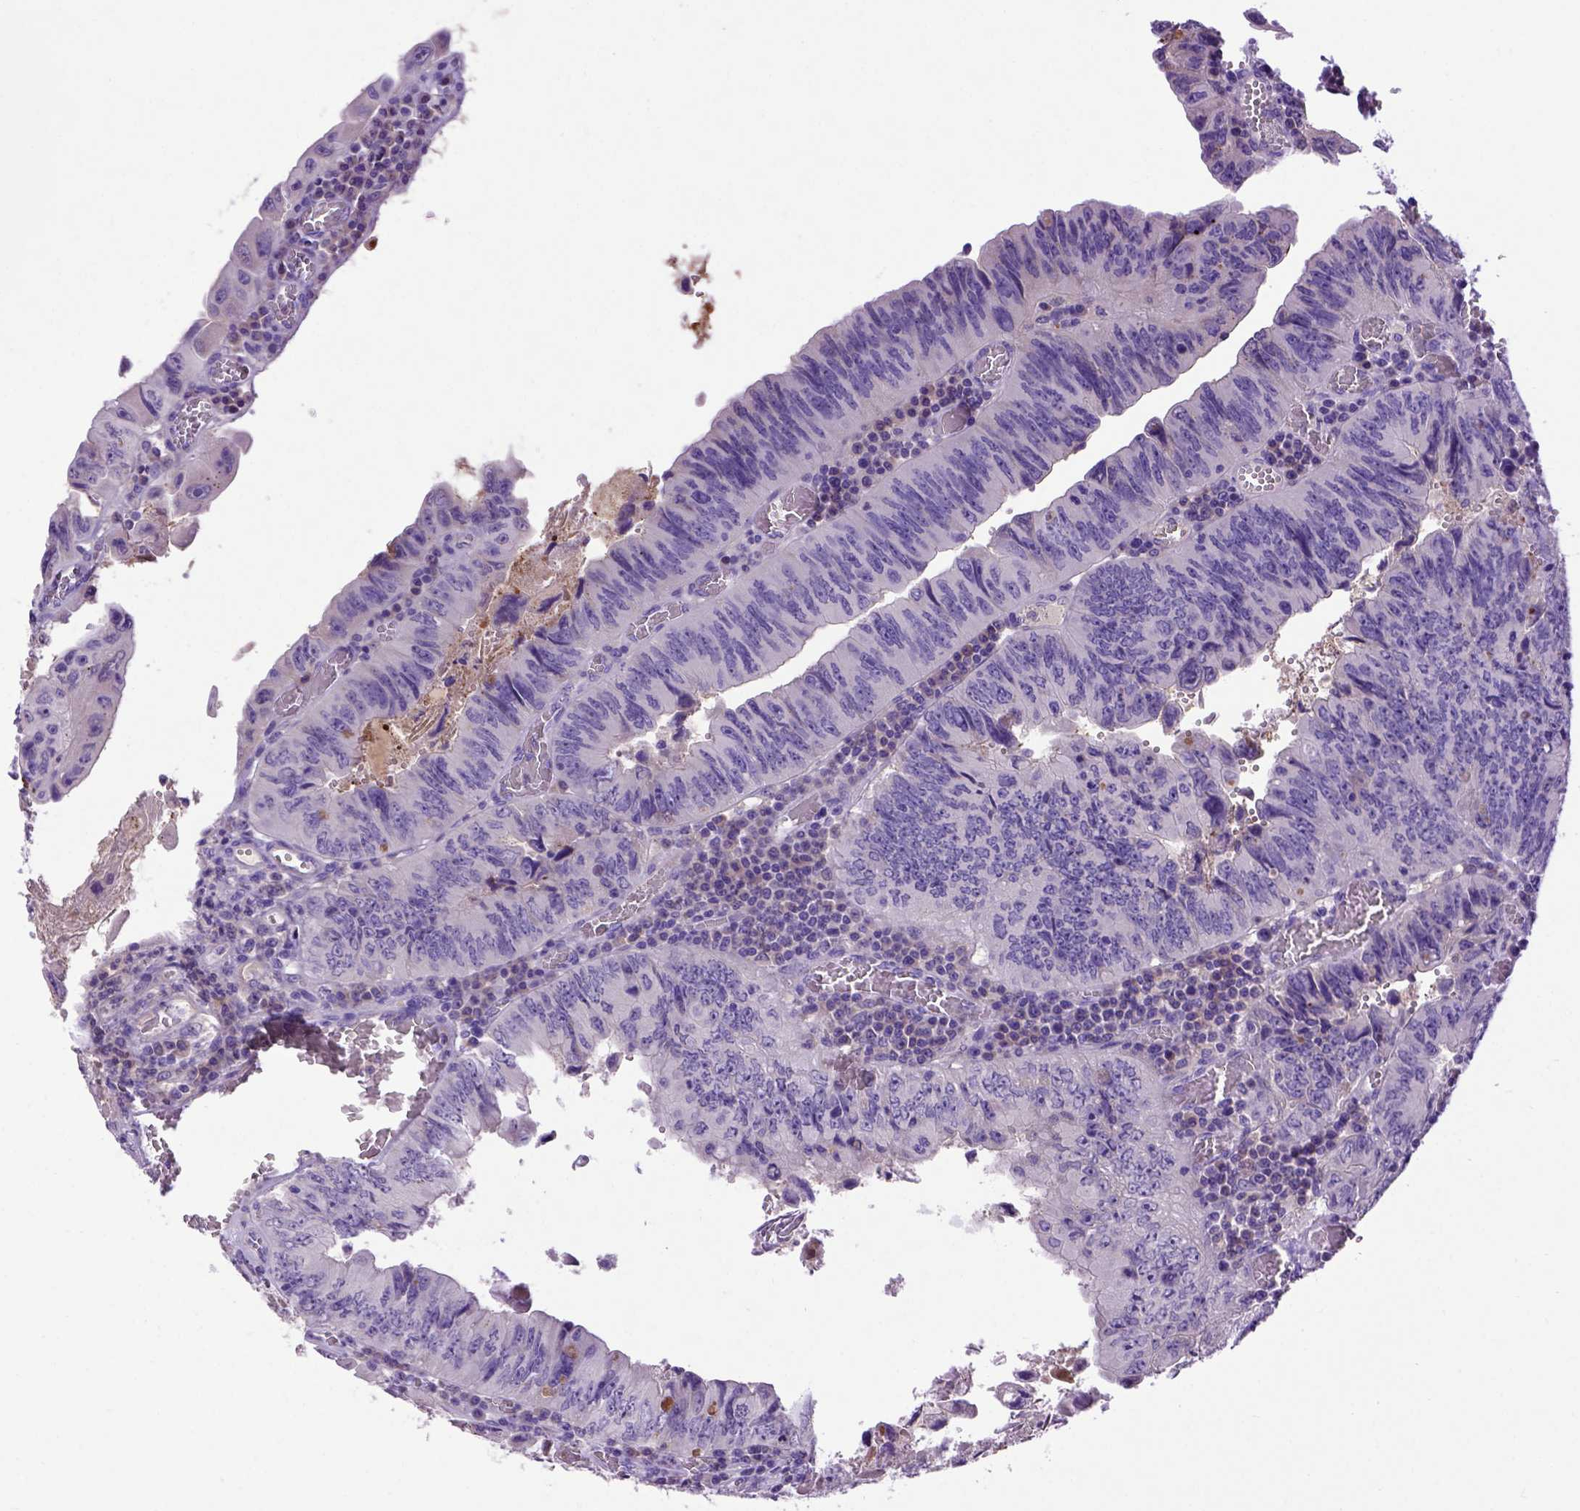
{"staining": {"intensity": "negative", "quantity": "none", "location": "none"}, "tissue": "colorectal cancer", "cell_type": "Tumor cells", "image_type": "cancer", "snomed": [{"axis": "morphology", "description": "Adenocarcinoma, NOS"}, {"axis": "topography", "description": "Colon"}], "caption": "The photomicrograph reveals no staining of tumor cells in colorectal cancer.", "gene": "ADAM12", "patient": {"sex": "female", "age": 84}}